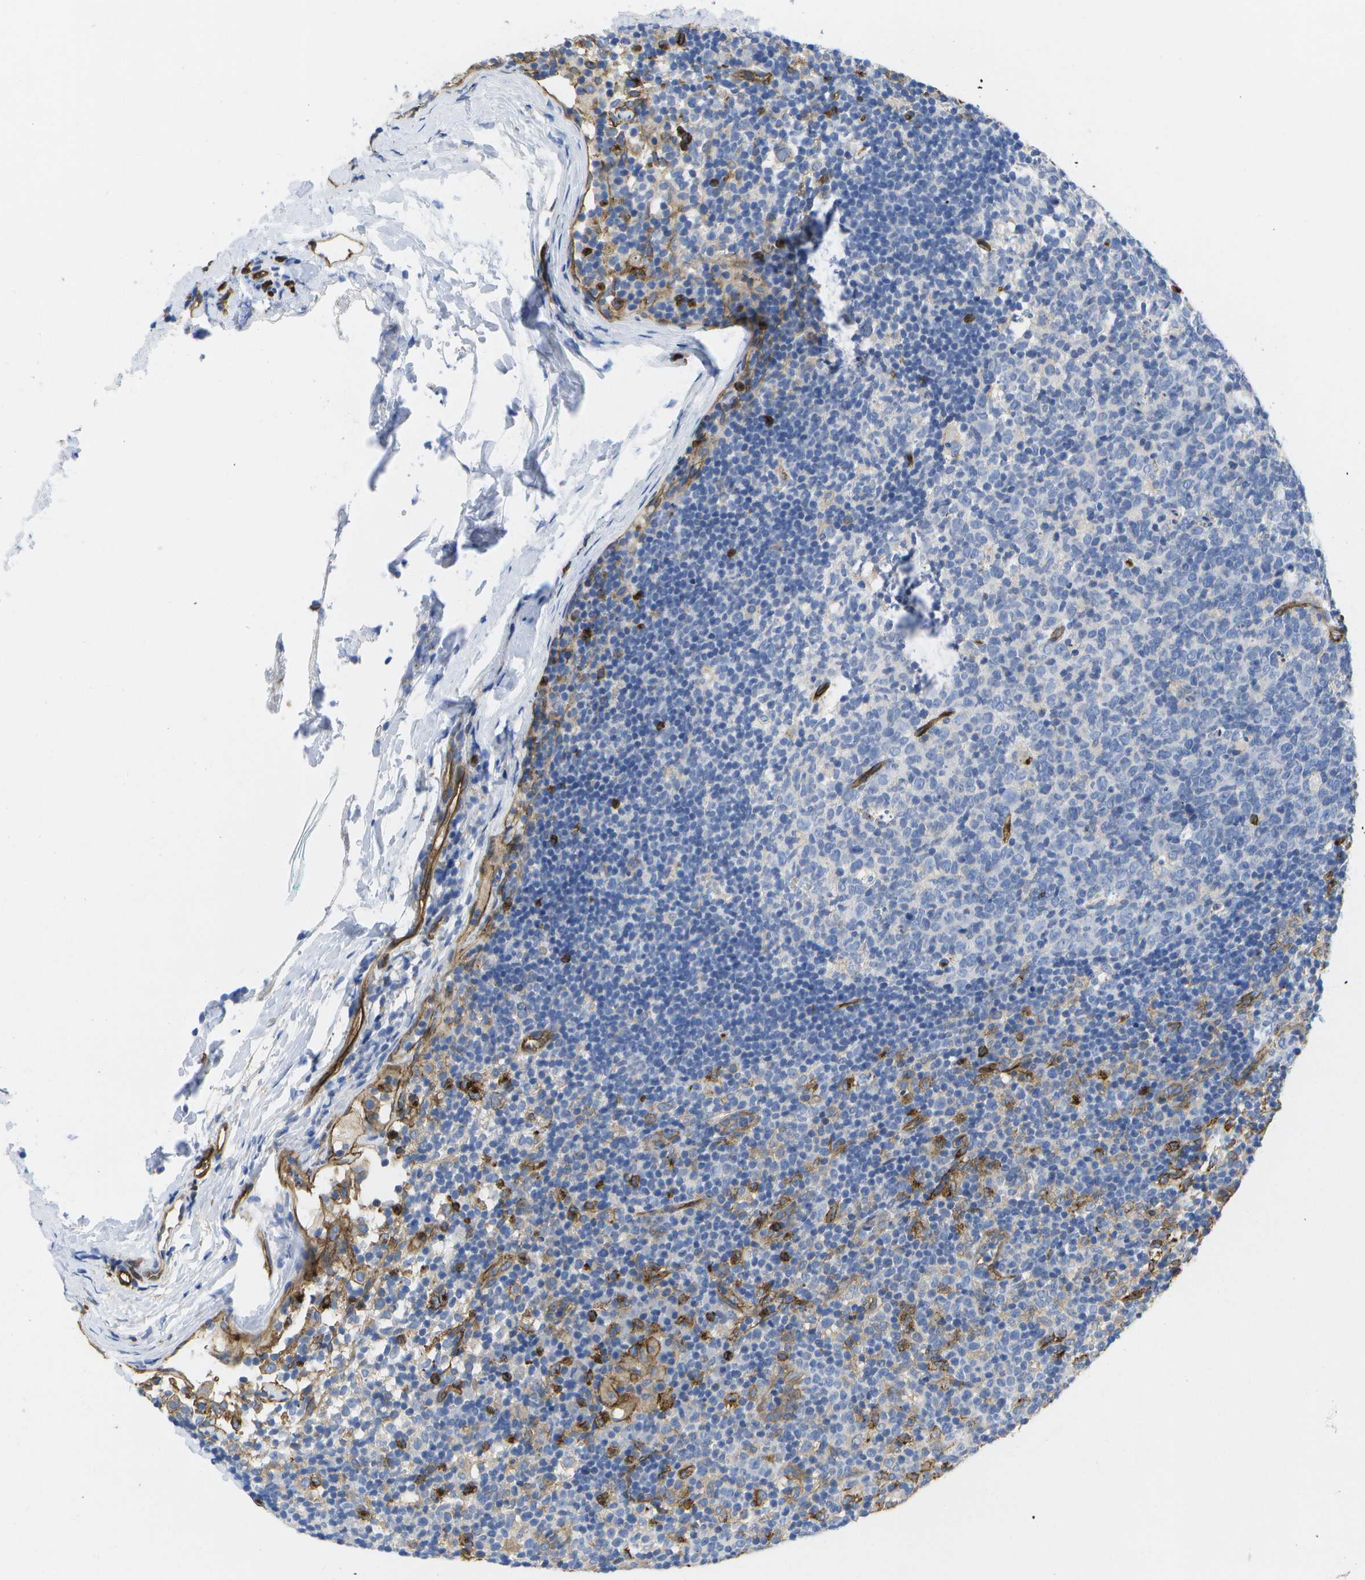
{"staining": {"intensity": "negative", "quantity": "none", "location": "none"}, "tissue": "lymph node", "cell_type": "Germinal center cells", "image_type": "normal", "snomed": [{"axis": "morphology", "description": "Normal tissue, NOS"}, {"axis": "morphology", "description": "Inflammation, NOS"}, {"axis": "topography", "description": "Lymph node"}], "caption": "An immunohistochemistry histopathology image of unremarkable lymph node is shown. There is no staining in germinal center cells of lymph node. Nuclei are stained in blue.", "gene": "DYSF", "patient": {"sex": "male", "age": 55}}